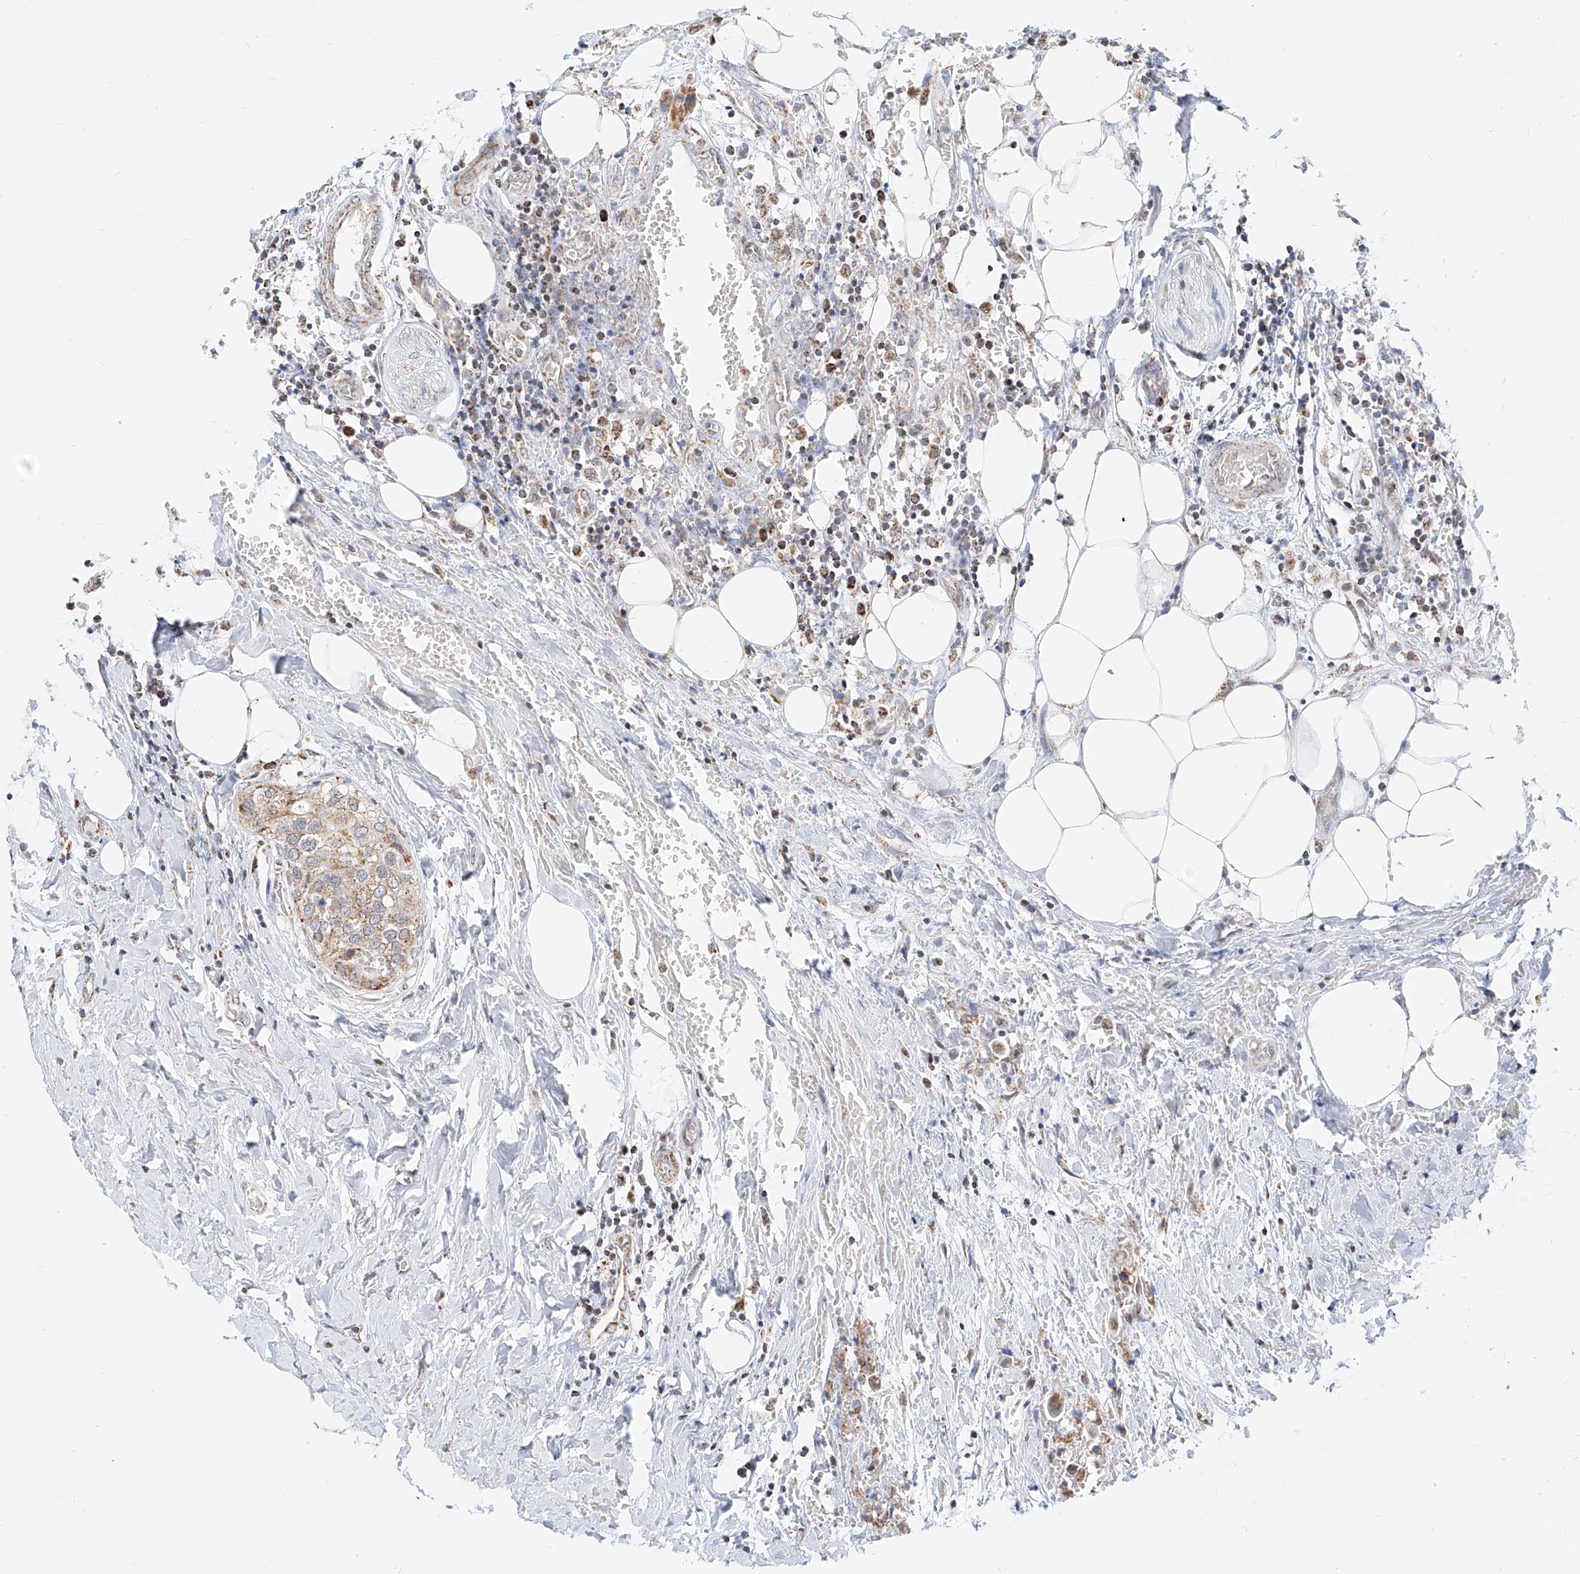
{"staining": {"intensity": "weak", "quantity": ">75%", "location": "cytoplasmic/membranous"}, "tissue": "urothelial cancer", "cell_type": "Tumor cells", "image_type": "cancer", "snomed": [{"axis": "morphology", "description": "Urothelial carcinoma, High grade"}, {"axis": "topography", "description": "Urinary bladder"}], "caption": "Protein staining by immunohistochemistry (IHC) displays weak cytoplasmic/membranous staining in approximately >75% of tumor cells in urothelial cancer.", "gene": "NALCN", "patient": {"sex": "male", "age": 64}}